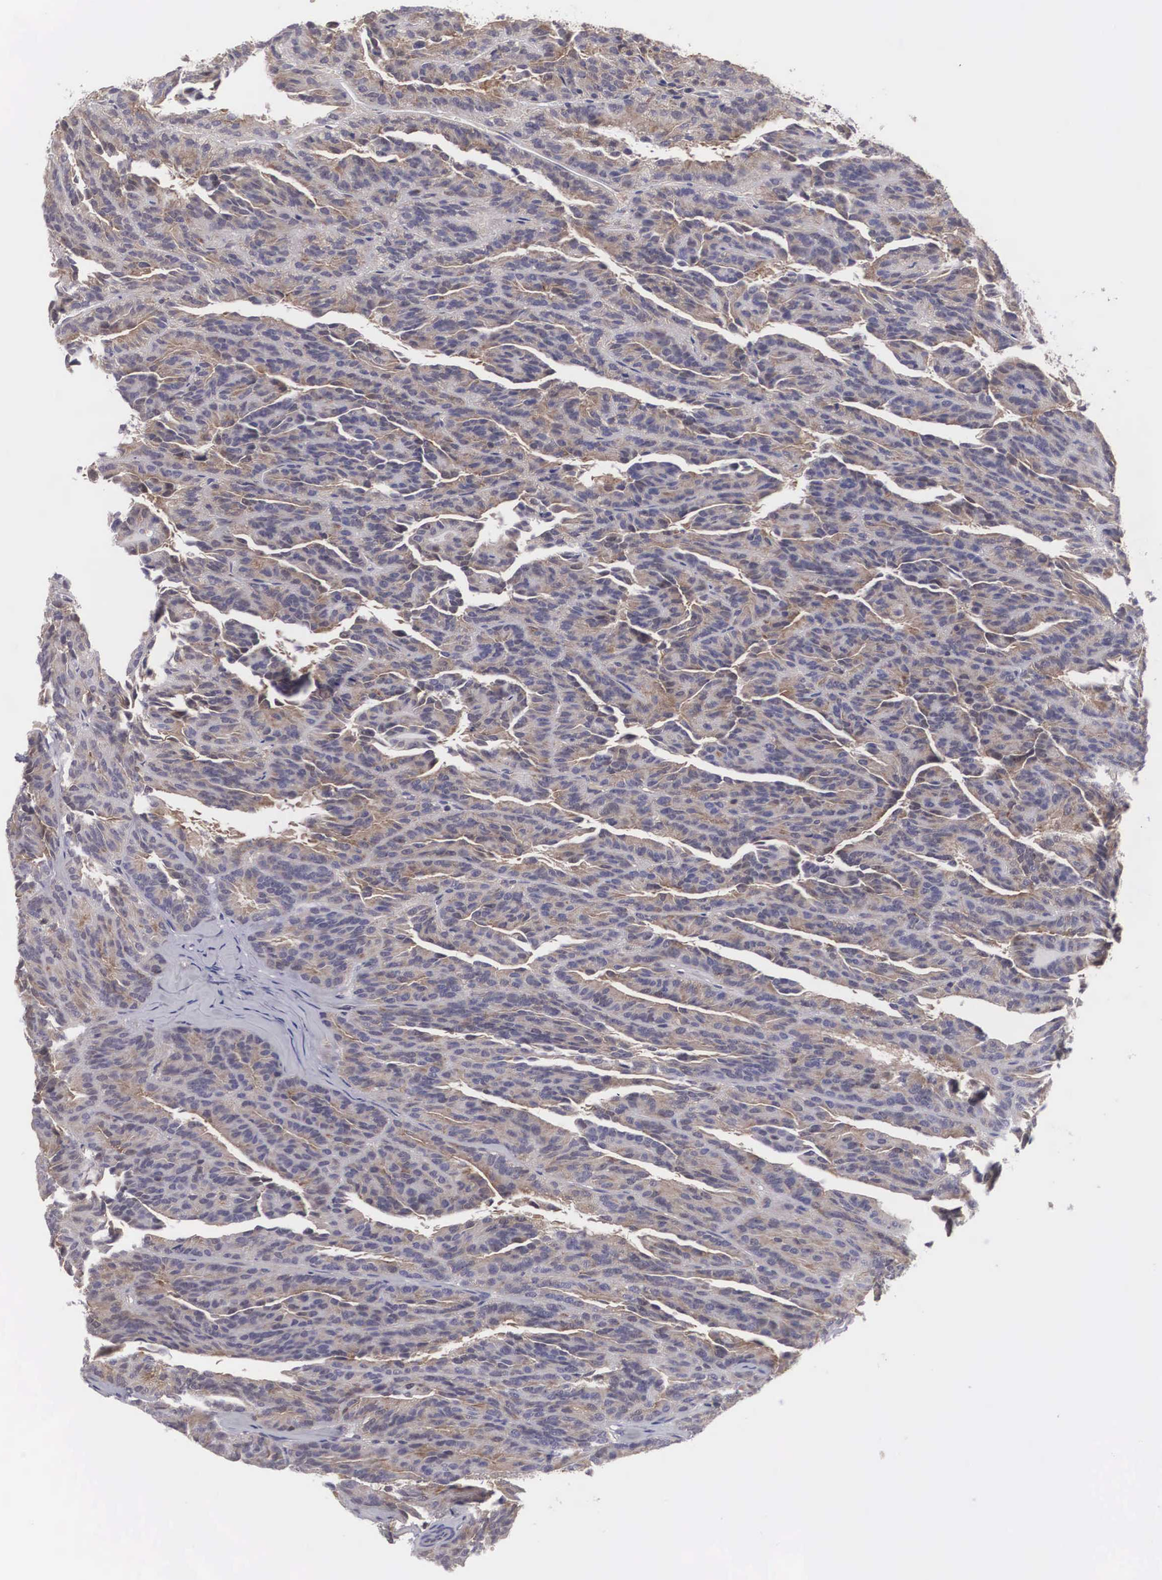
{"staining": {"intensity": "weak", "quantity": ">75%", "location": "cytoplasmic/membranous"}, "tissue": "renal cancer", "cell_type": "Tumor cells", "image_type": "cancer", "snomed": [{"axis": "morphology", "description": "Adenocarcinoma, NOS"}, {"axis": "topography", "description": "Kidney"}], "caption": "A brown stain highlights weak cytoplasmic/membranous positivity of a protein in human renal adenocarcinoma tumor cells.", "gene": "ADSL", "patient": {"sex": "male", "age": 46}}